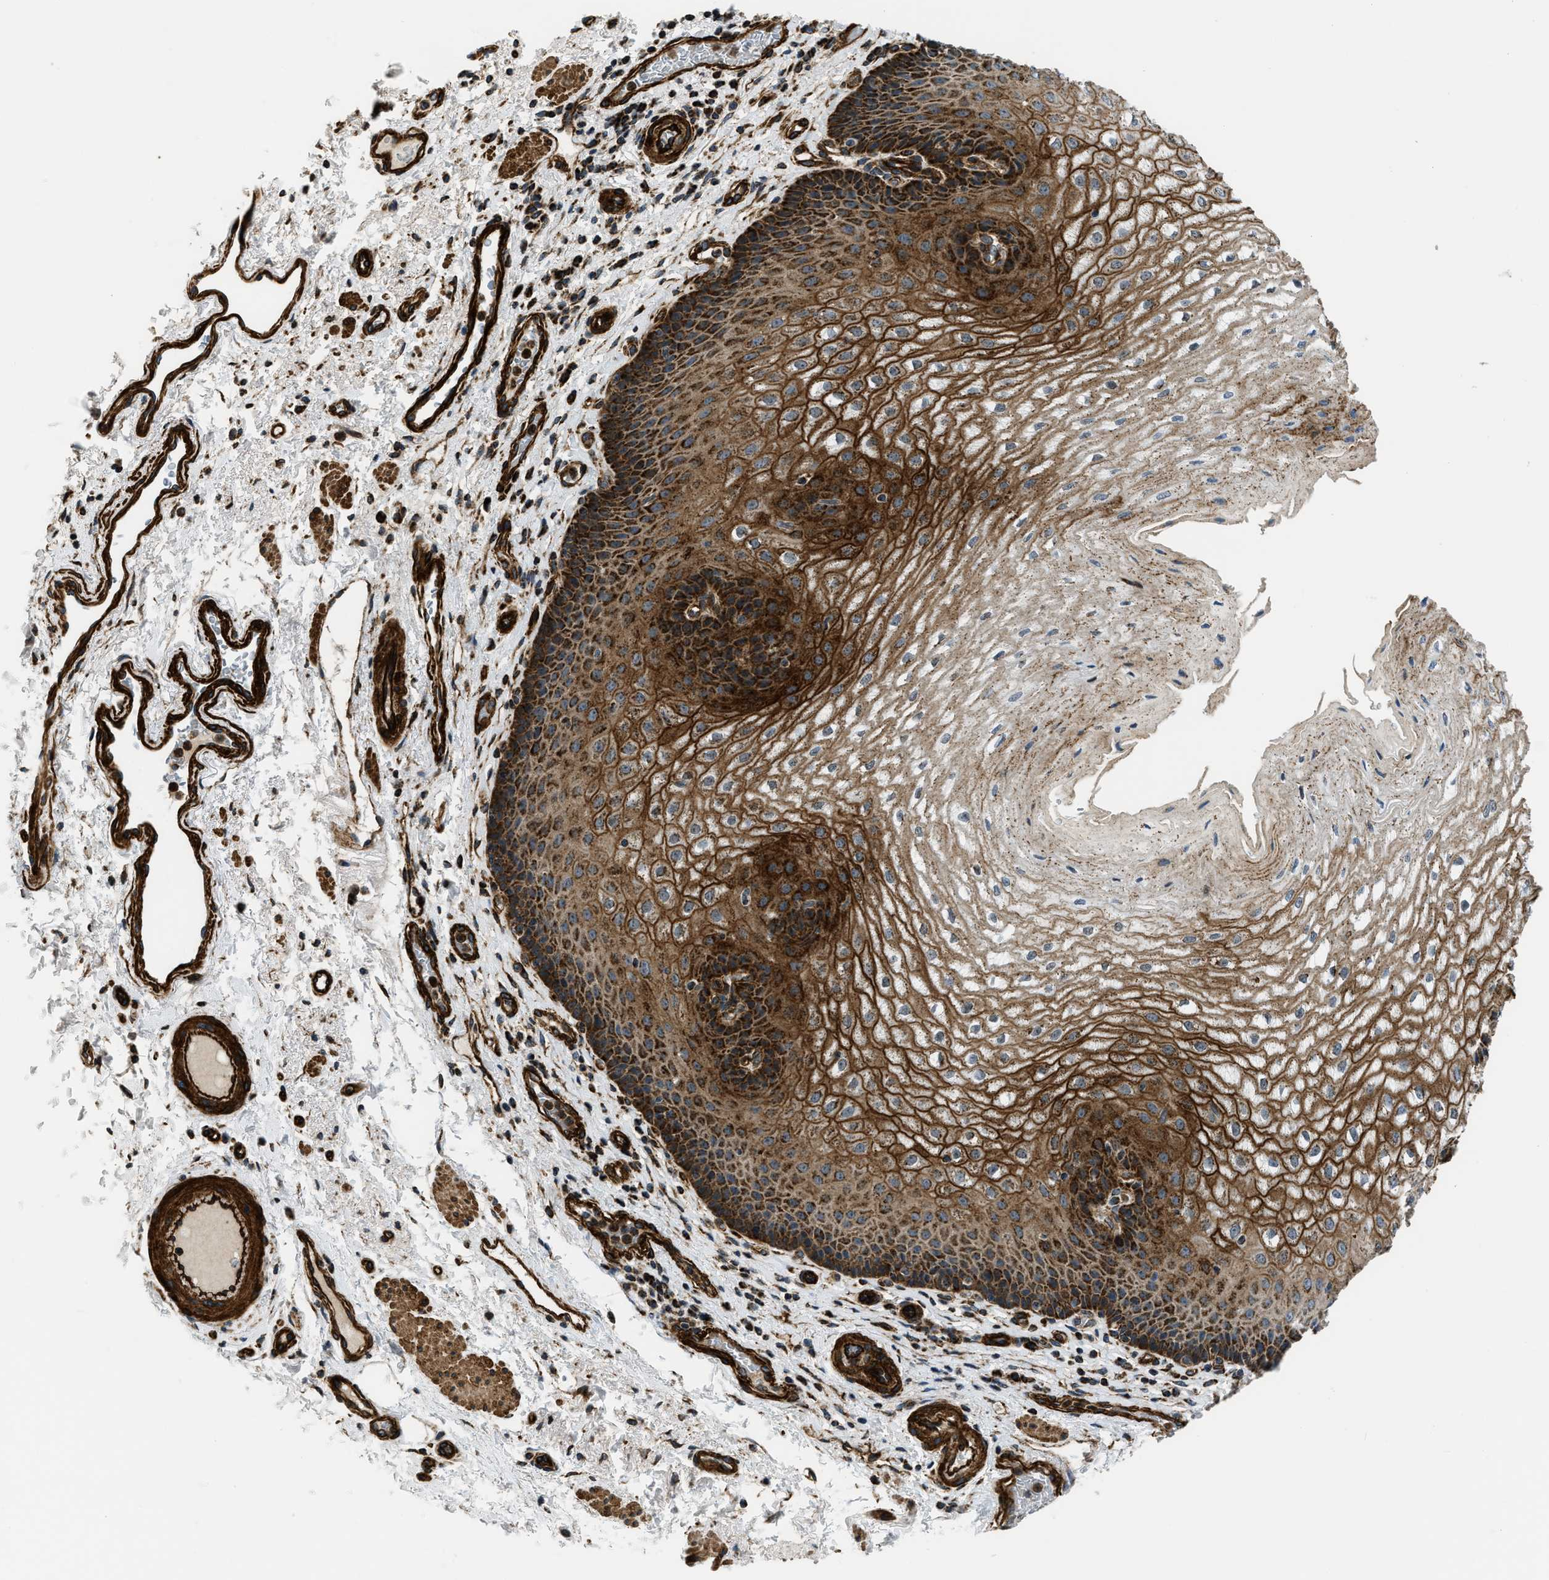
{"staining": {"intensity": "strong", "quantity": ">75%", "location": "cytoplasmic/membranous"}, "tissue": "esophagus", "cell_type": "Squamous epithelial cells", "image_type": "normal", "snomed": [{"axis": "morphology", "description": "Normal tissue, NOS"}, {"axis": "topography", "description": "Esophagus"}], "caption": "IHC histopathology image of normal esophagus: human esophagus stained using IHC exhibits high levels of strong protein expression localized specifically in the cytoplasmic/membranous of squamous epithelial cells, appearing as a cytoplasmic/membranous brown color.", "gene": "GSDME", "patient": {"sex": "male", "age": 54}}